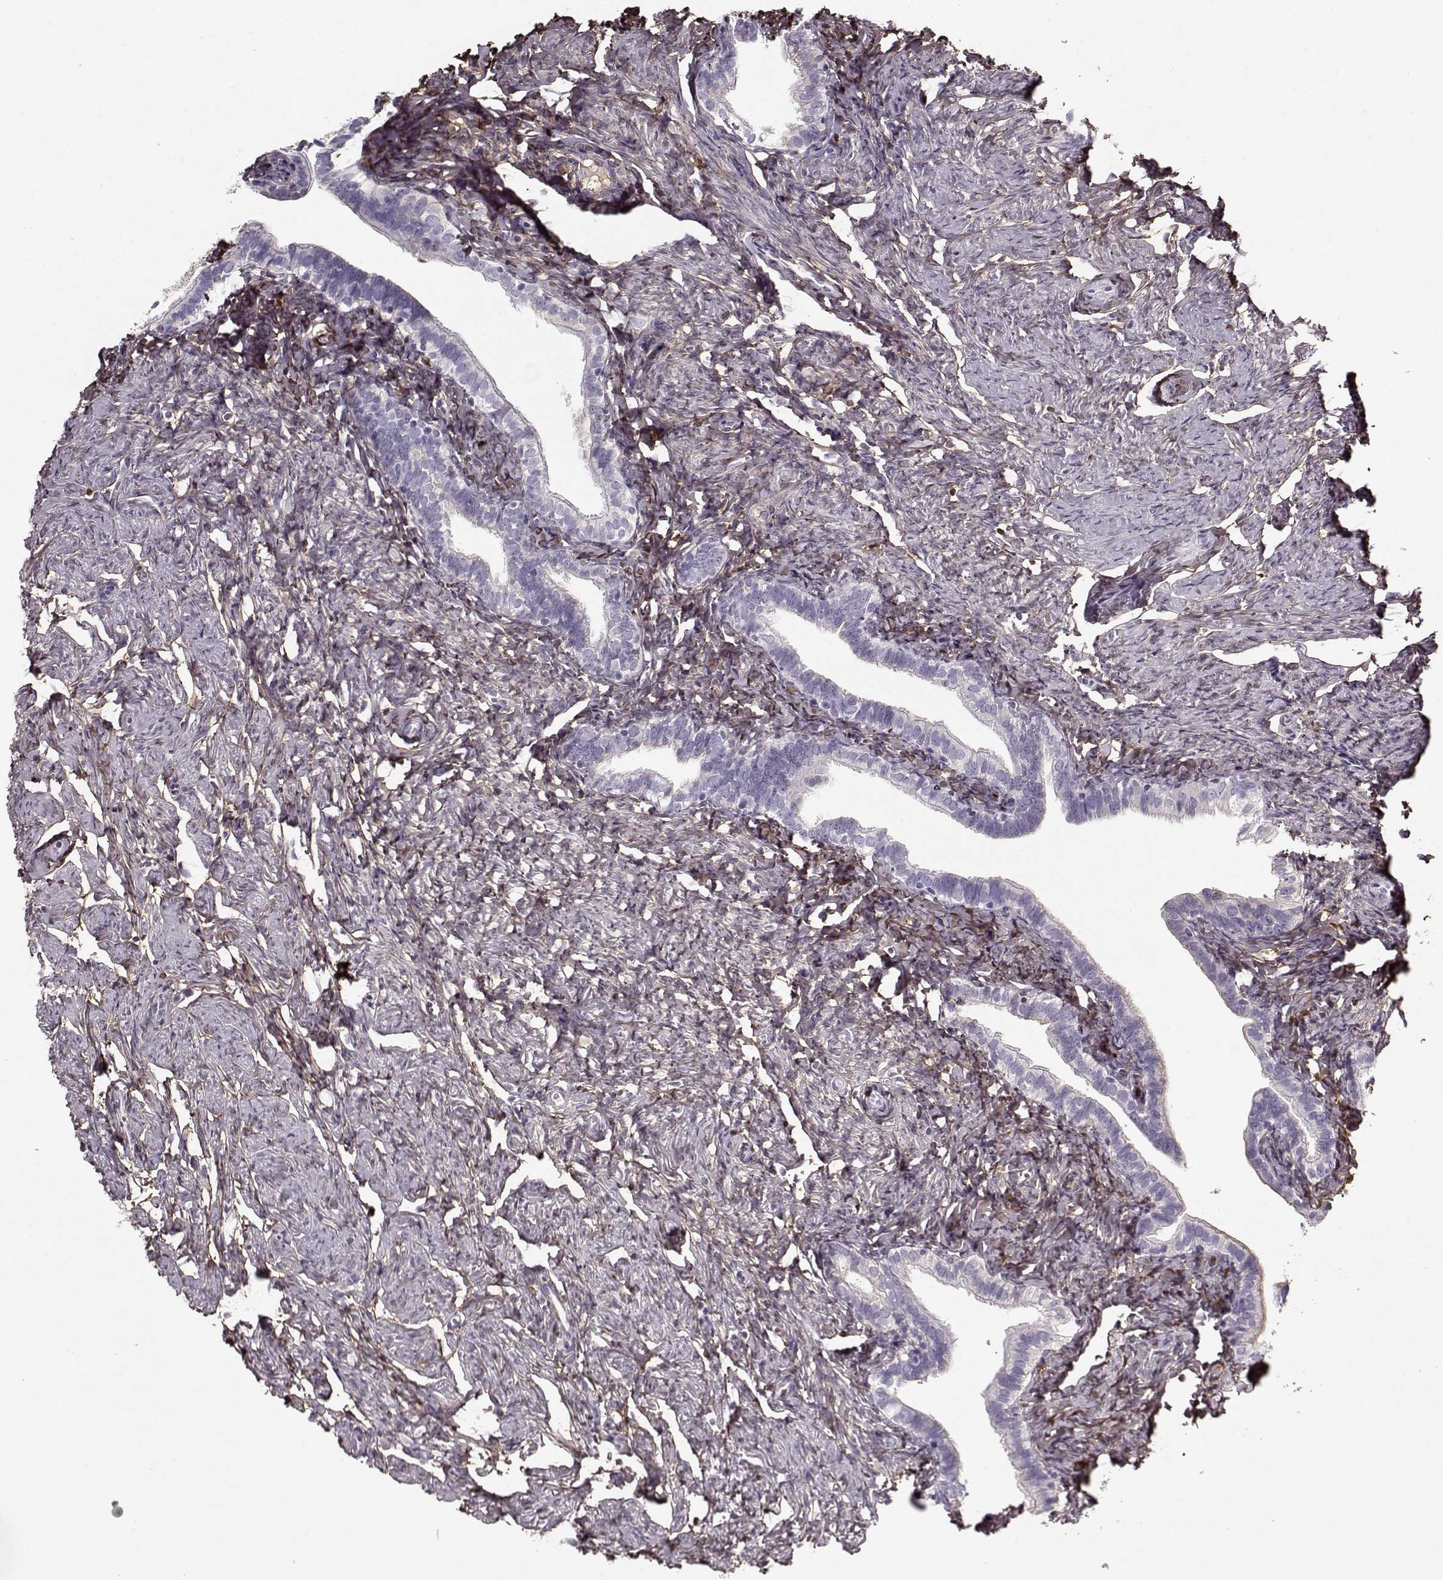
{"staining": {"intensity": "negative", "quantity": "none", "location": "none"}, "tissue": "fallopian tube", "cell_type": "Glandular cells", "image_type": "normal", "snomed": [{"axis": "morphology", "description": "Normal tissue, NOS"}, {"axis": "topography", "description": "Fallopian tube"}], "caption": "Photomicrograph shows no significant protein expression in glandular cells of normal fallopian tube. Brightfield microscopy of immunohistochemistry (IHC) stained with DAB (brown) and hematoxylin (blue), captured at high magnification.", "gene": "LUM", "patient": {"sex": "female", "age": 41}}